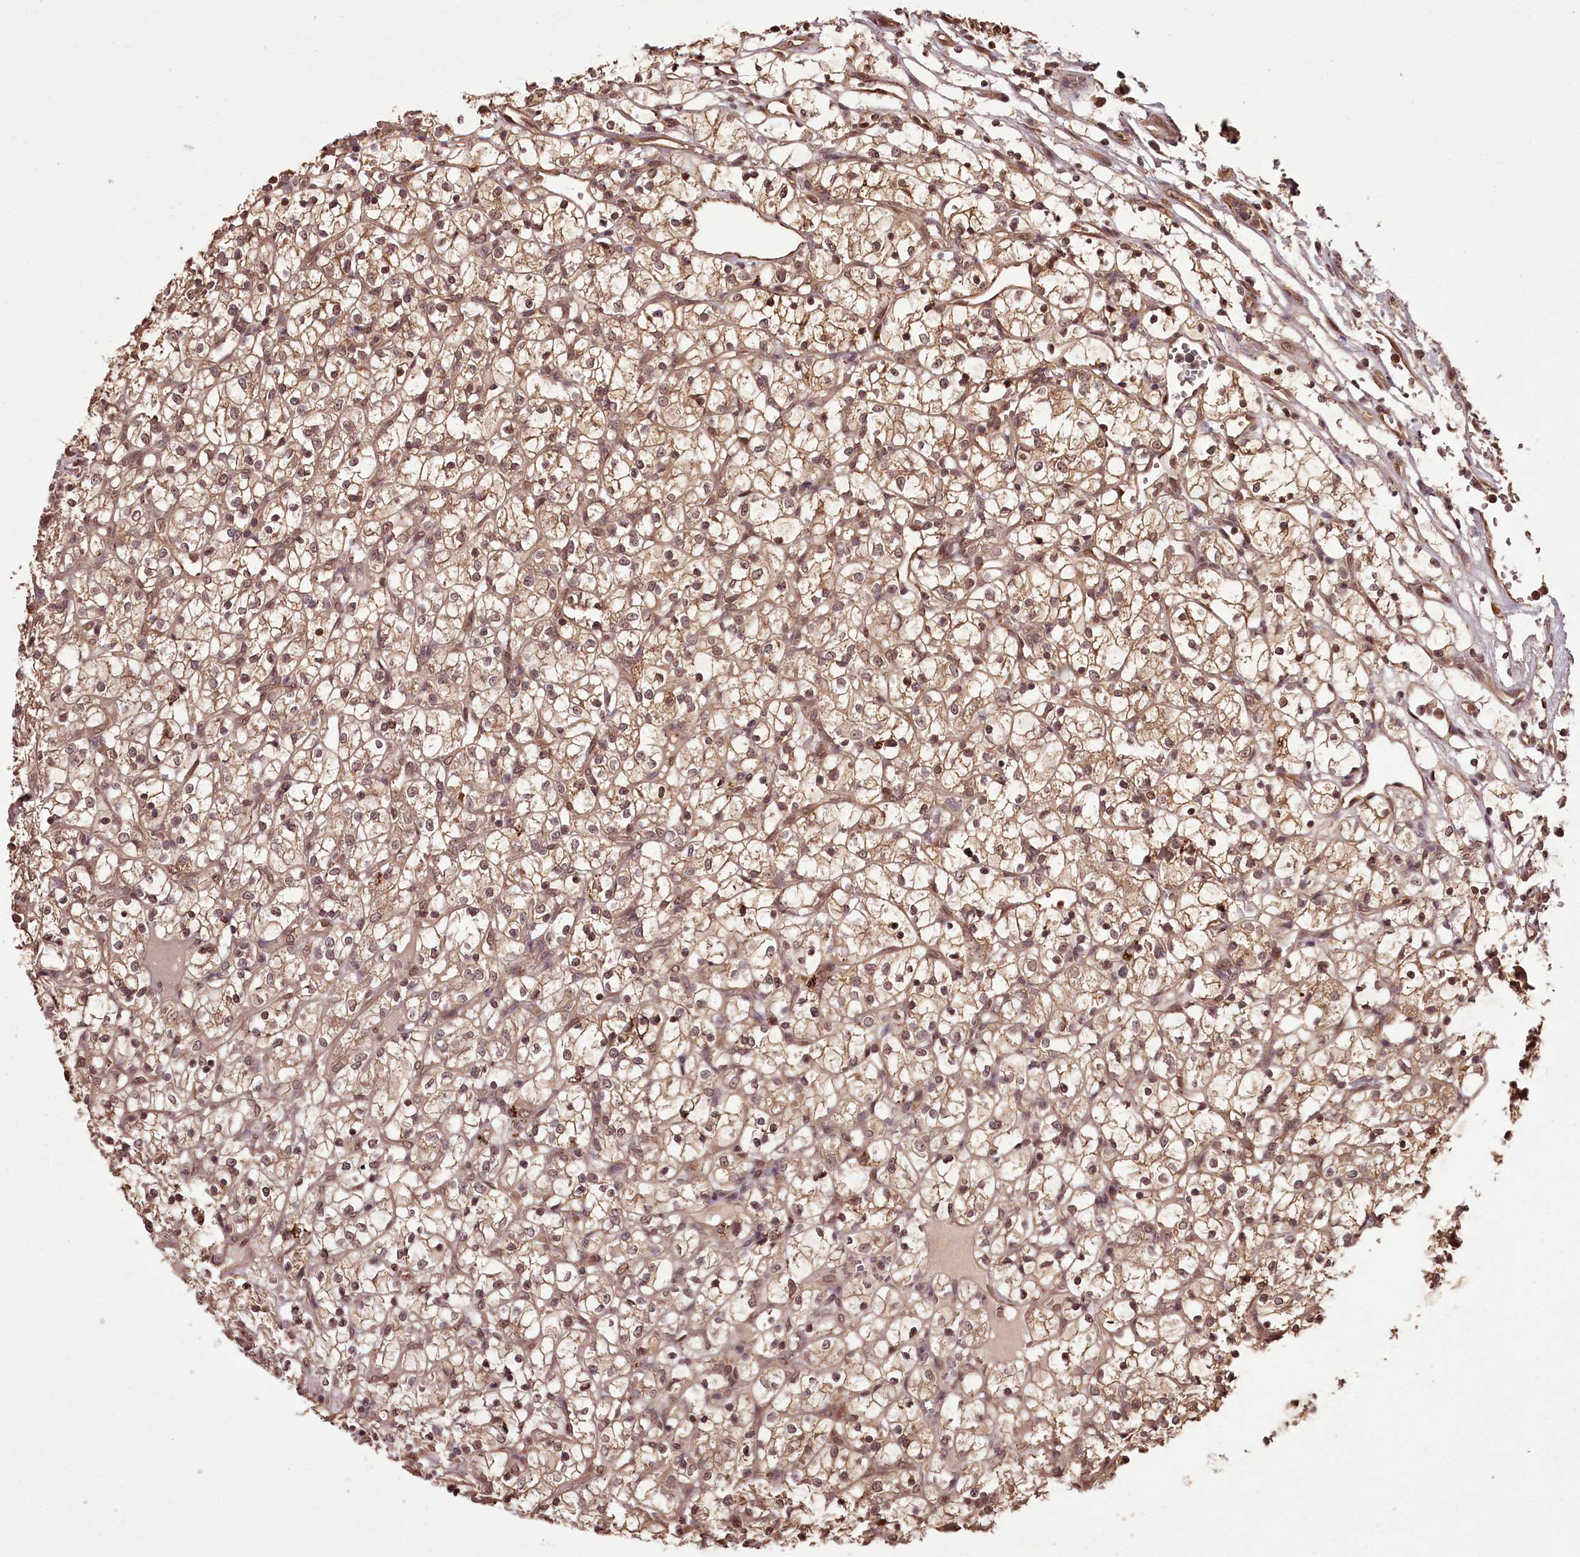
{"staining": {"intensity": "moderate", "quantity": ">75%", "location": "cytoplasmic/membranous,nuclear"}, "tissue": "renal cancer", "cell_type": "Tumor cells", "image_type": "cancer", "snomed": [{"axis": "morphology", "description": "Adenocarcinoma, NOS"}, {"axis": "topography", "description": "Kidney"}], "caption": "Immunohistochemical staining of renal cancer reveals medium levels of moderate cytoplasmic/membranous and nuclear protein staining in approximately >75% of tumor cells. The protein is shown in brown color, while the nuclei are stained blue.", "gene": "NPRL2", "patient": {"sex": "female", "age": 69}}